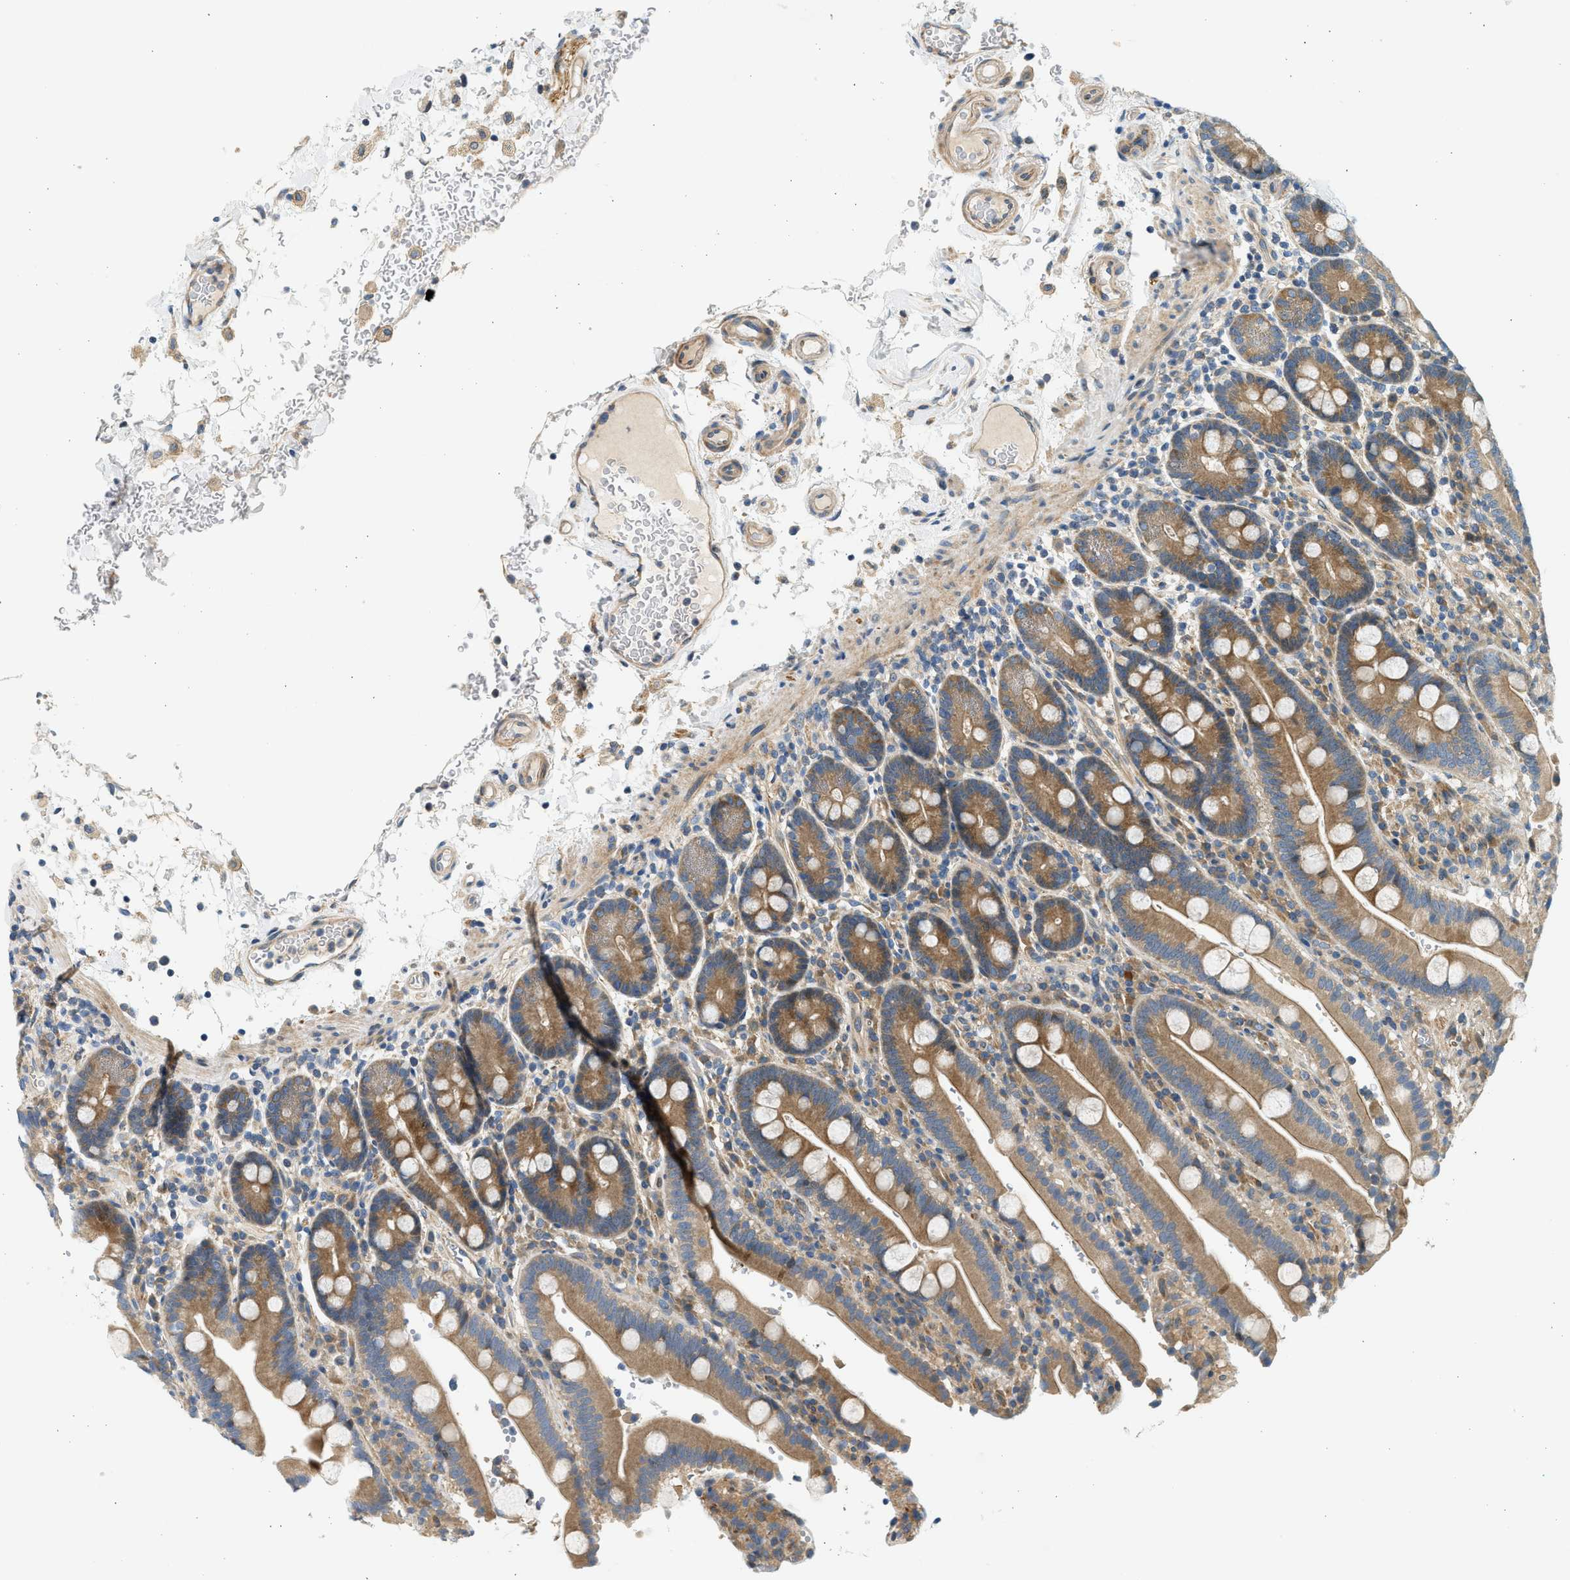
{"staining": {"intensity": "moderate", "quantity": ">75%", "location": "cytoplasmic/membranous"}, "tissue": "duodenum", "cell_type": "Glandular cells", "image_type": "normal", "snomed": [{"axis": "morphology", "description": "Normal tissue, NOS"}, {"axis": "topography", "description": "Small intestine, NOS"}], "caption": "This micrograph displays IHC staining of benign duodenum, with medium moderate cytoplasmic/membranous expression in approximately >75% of glandular cells.", "gene": "KDELR2", "patient": {"sex": "female", "age": 71}}